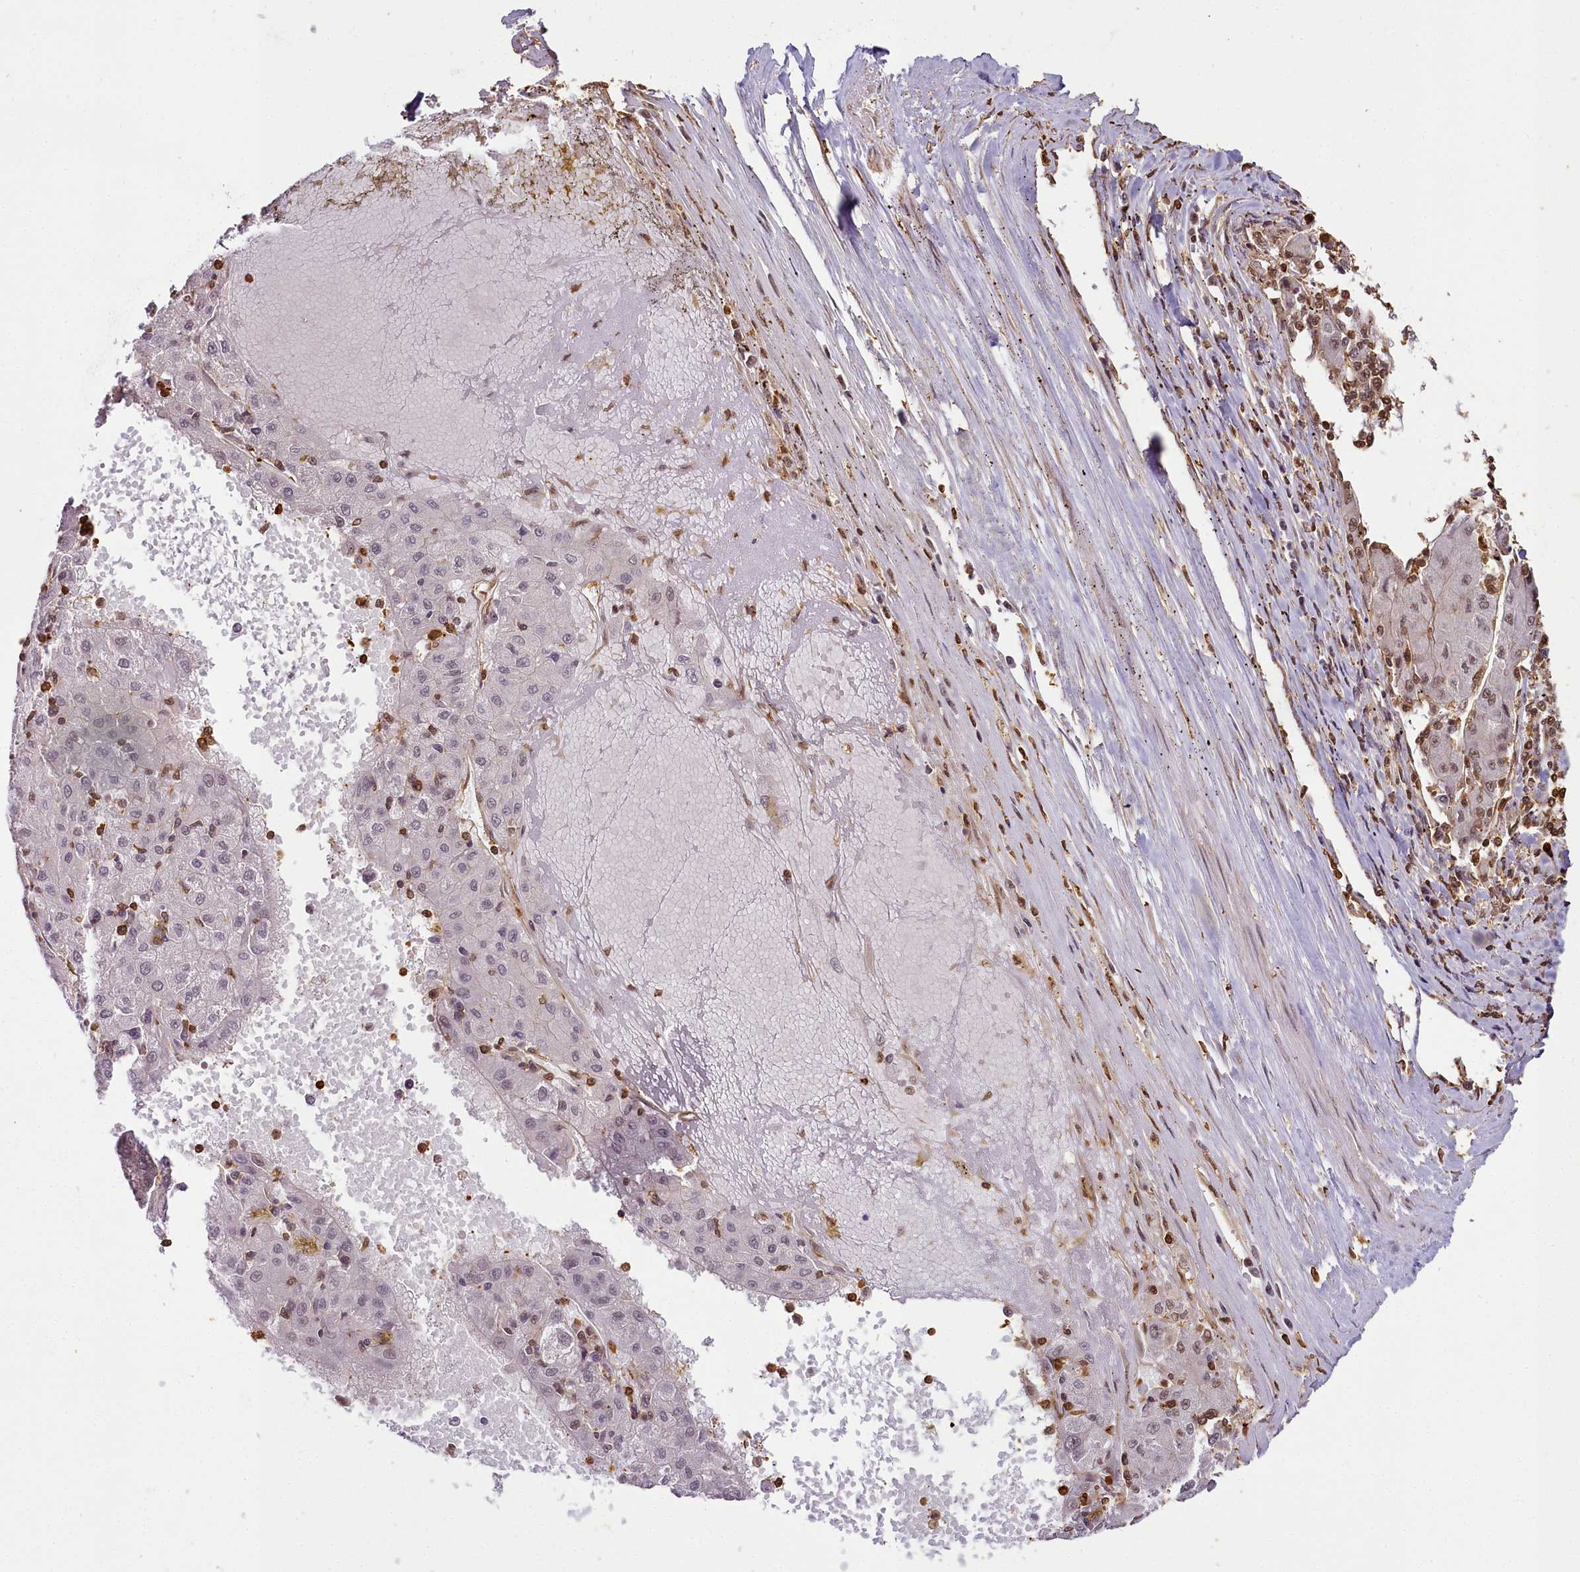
{"staining": {"intensity": "weak", "quantity": "<25%", "location": "nuclear"}, "tissue": "liver cancer", "cell_type": "Tumor cells", "image_type": "cancer", "snomed": [{"axis": "morphology", "description": "Carcinoma, Hepatocellular, NOS"}, {"axis": "topography", "description": "Liver"}], "caption": "DAB (3,3'-diaminobenzidine) immunohistochemical staining of human liver cancer shows no significant staining in tumor cells.", "gene": "PPP4C", "patient": {"sex": "male", "age": 72}}